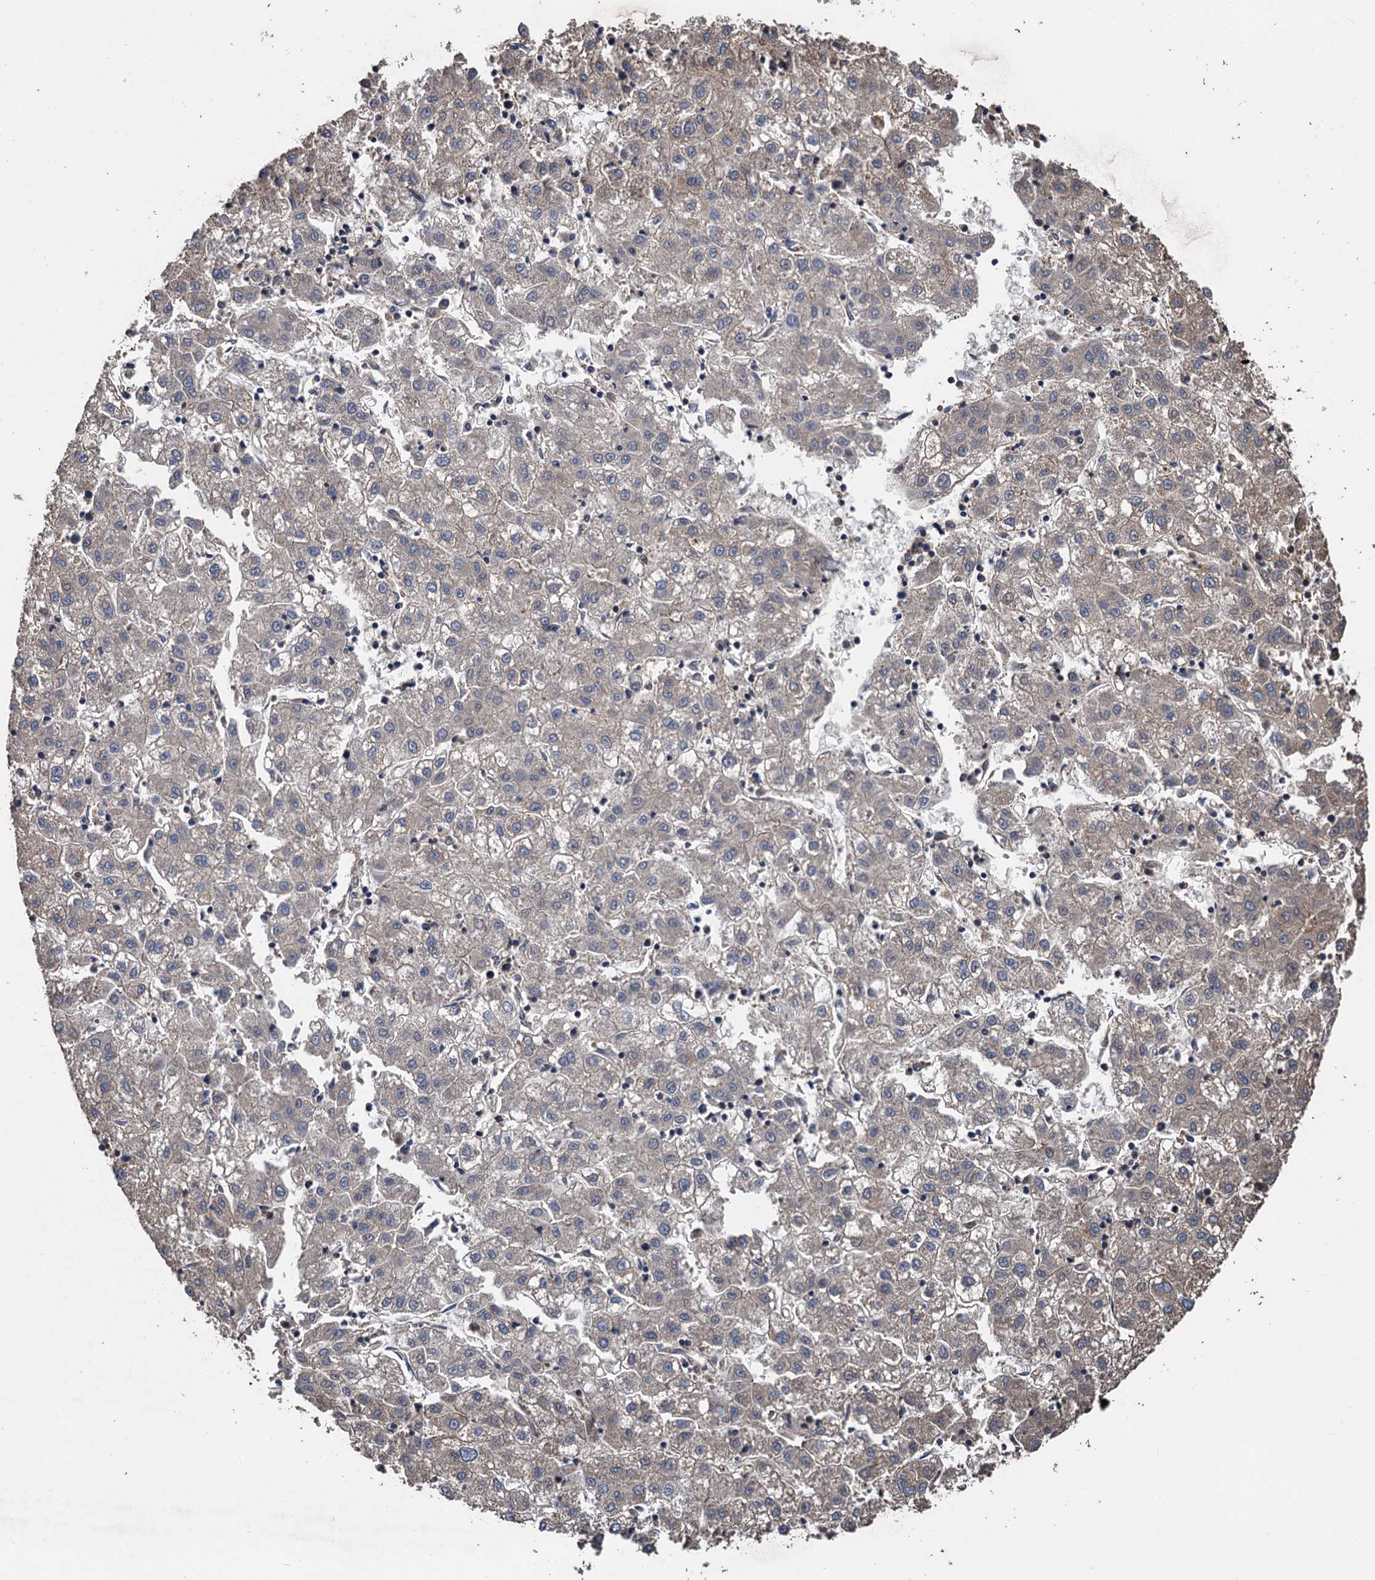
{"staining": {"intensity": "weak", "quantity": "<25%", "location": "cytoplasmic/membranous"}, "tissue": "liver cancer", "cell_type": "Tumor cells", "image_type": "cancer", "snomed": [{"axis": "morphology", "description": "Carcinoma, Hepatocellular, NOS"}, {"axis": "topography", "description": "Liver"}], "caption": "The histopathology image demonstrates no significant positivity in tumor cells of hepatocellular carcinoma (liver).", "gene": "PPP4R1", "patient": {"sex": "male", "age": 72}}